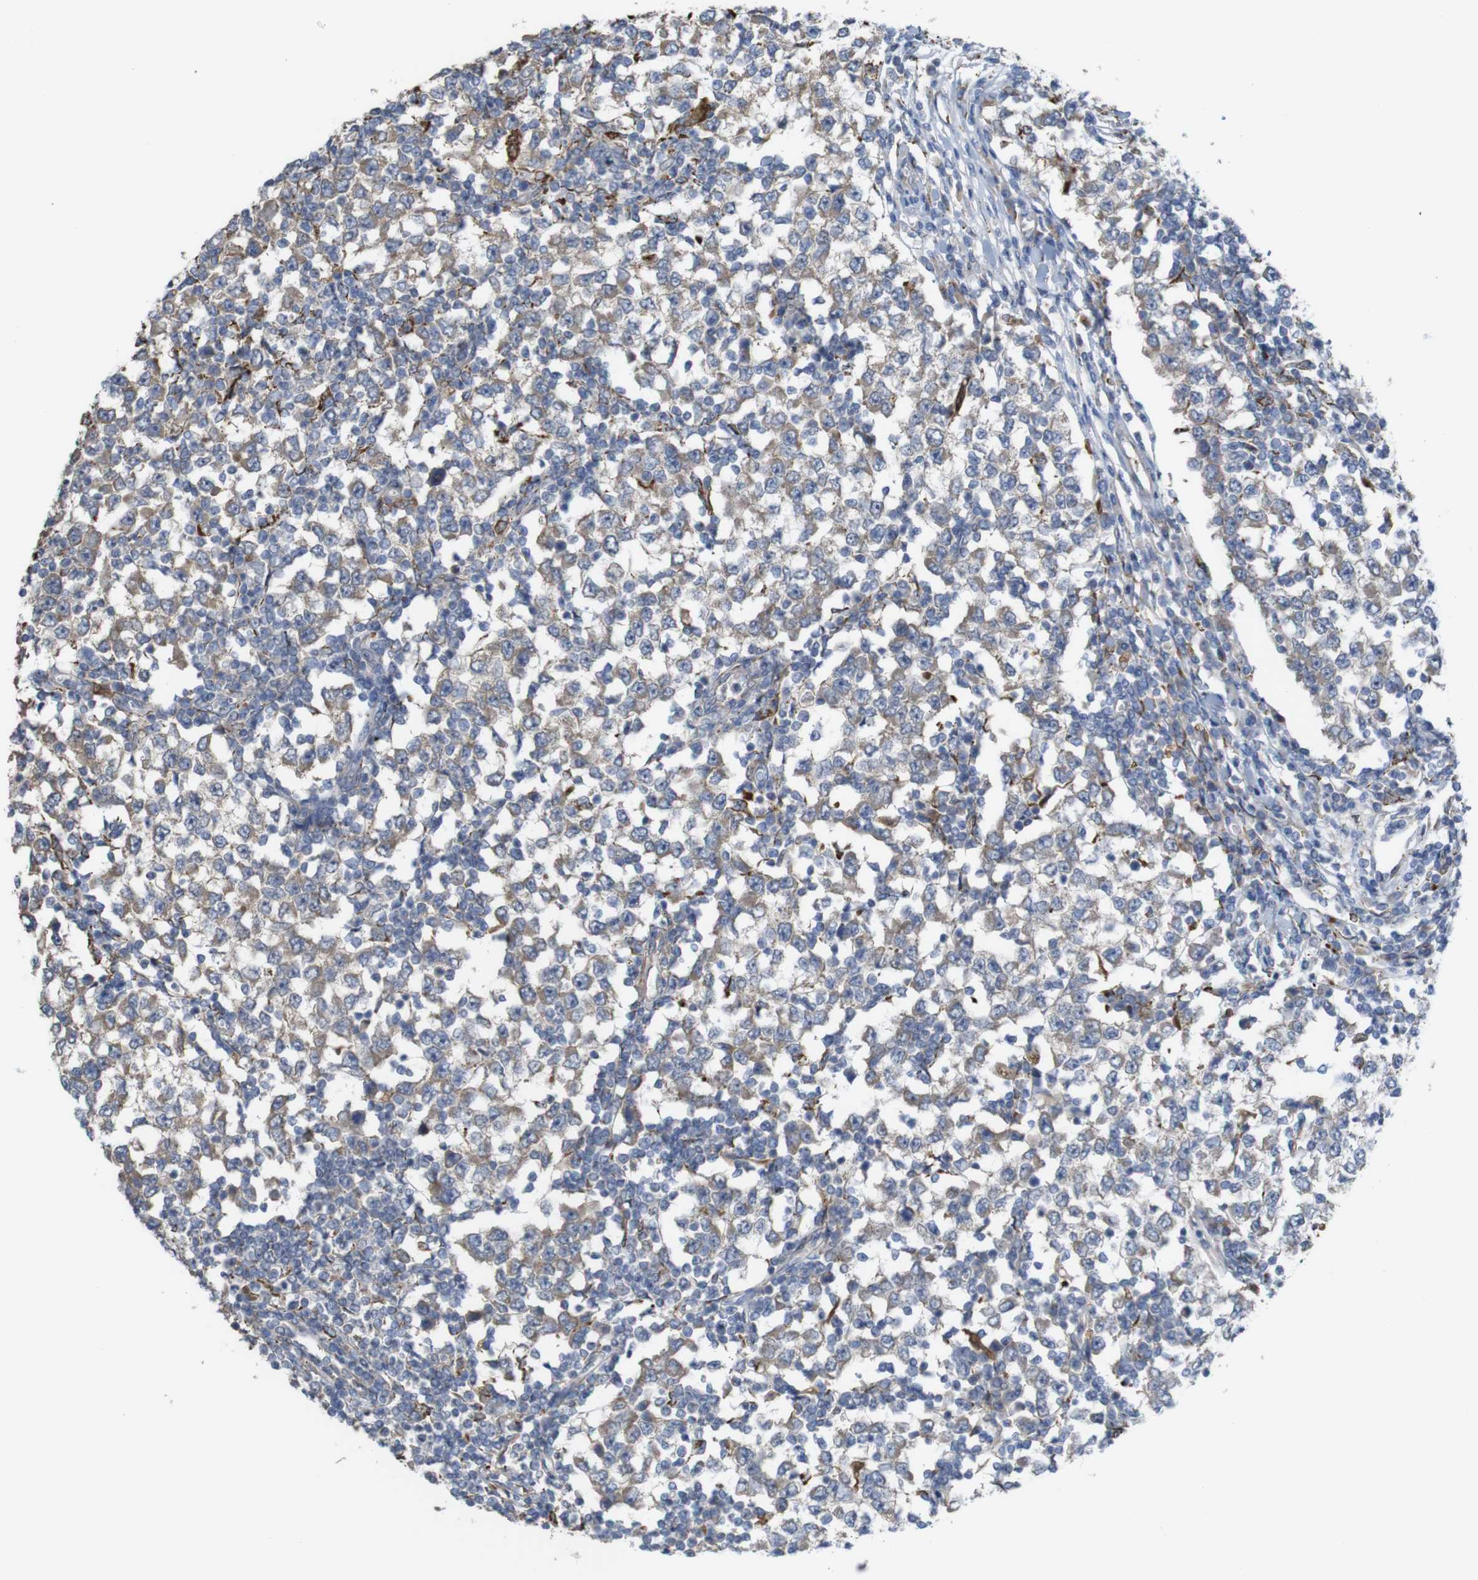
{"staining": {"intensity": "weak", "quantity": ">75%", "location": "cytoplasmic/membranous"}, "tissue": "testis cancer", "cell_type": "Tumor cells", "image_type": "cancer", "snomed": [{"axis": "morphology", "description": "Seminoma, NOS"}, {"axis": "topography", "description": "Testis"}], "caption": "Protein expression analysis of seminoma (testis) displays weak cytoplasmic/membranous staining in about >75% of tumor cells.", "gene": "PTPRR", "patient": {"sex": "male", "age": 65}}